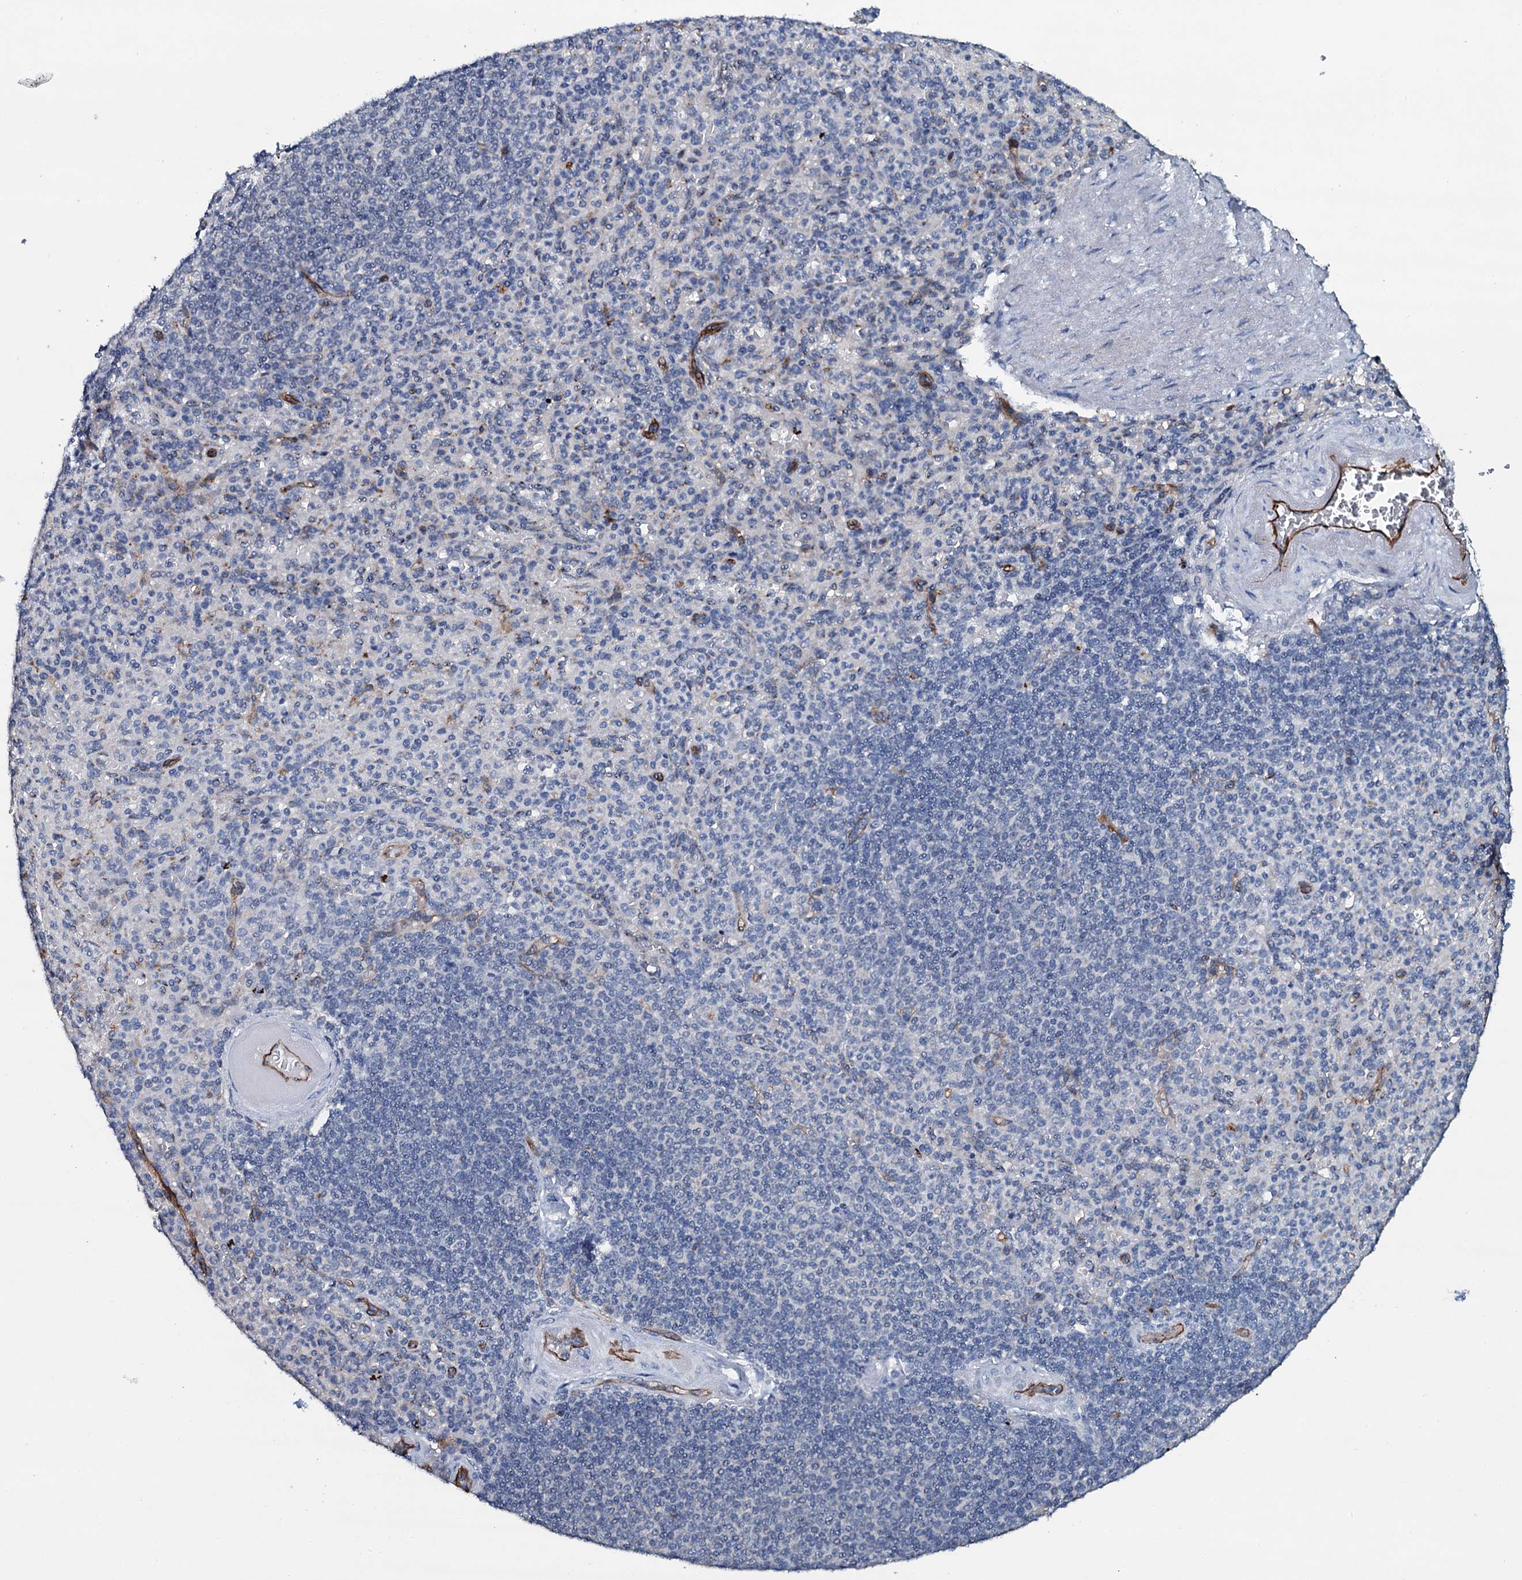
{"staining": {"intensity": "negative", "quantity": "none", "location": "none"}, "tissue": "spleen", "cell_type": "Cells in red pulp", "image_type": "normal", "snomed": [{"axis": "morphology", "description": "Normal tissue, NOS"}, {"axis": "topography", "description": "Spleen"}], "caption": "IHC of benign spleen demonstrates no positivity in cells in red pulp.", "gene": "CLEC14A", "patient": {"sex": "female", "age": 74}}